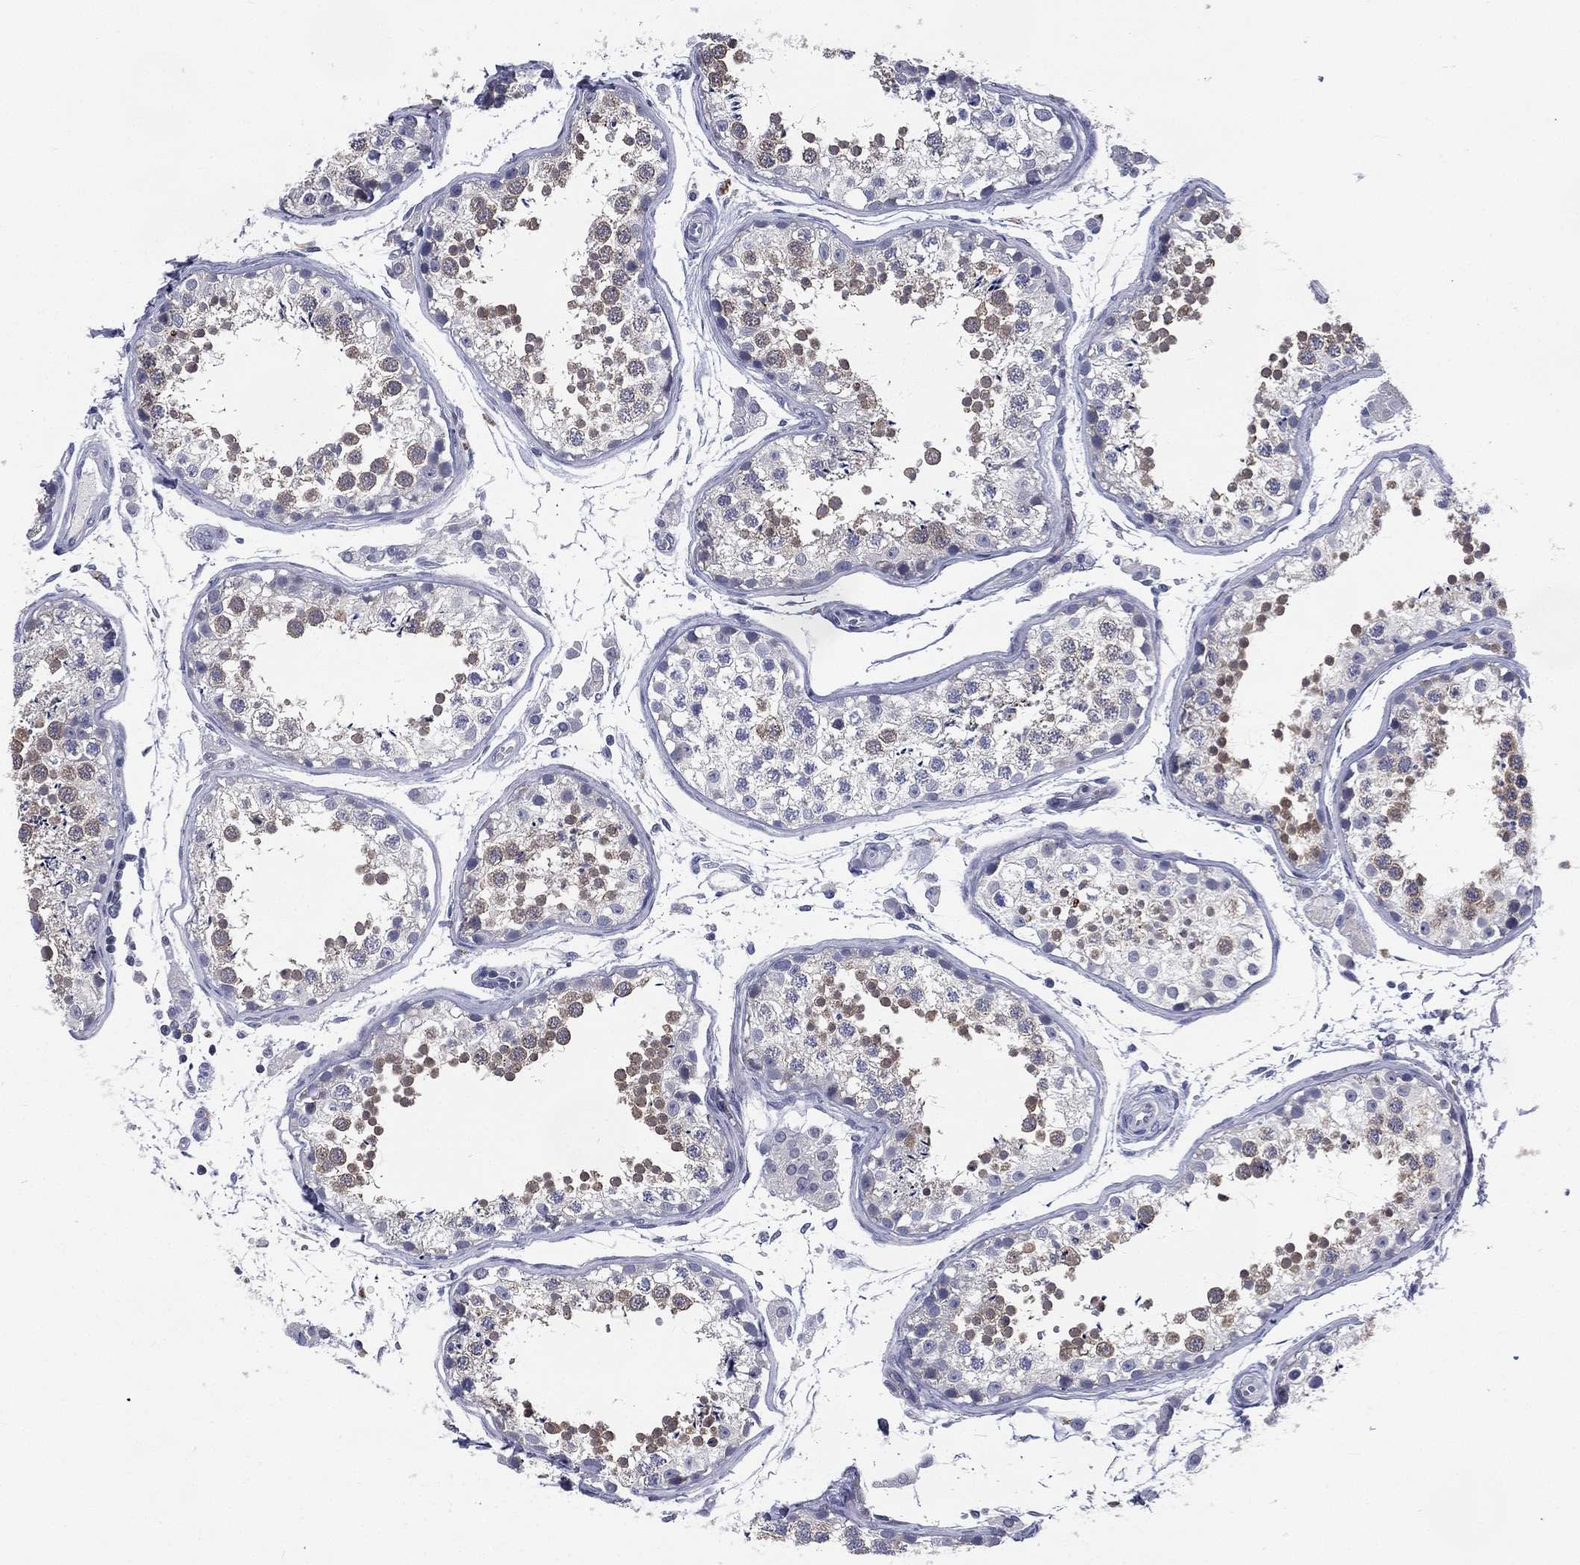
{"staining": {"intensity": "weak", "quantity": "25%-75%", "location": "nuclear"}, "tissue": "testis", "cell_type": "Cells in seminiferous ducts", "image_type": "normal", "snomed": [{"axis": "morphology", "description": "Normal tissue, NOS"}, {"axis": "topography", "description": "Testis"}], "caption": "A high-resolution image shows immunohistochemistry staining of normal testis, which exhibits weak nuclear staining in about 25%-75% of cells in seminiferous ducts.", "gene": "IFT27", "patient": {"sex": "male", "age": 29}}